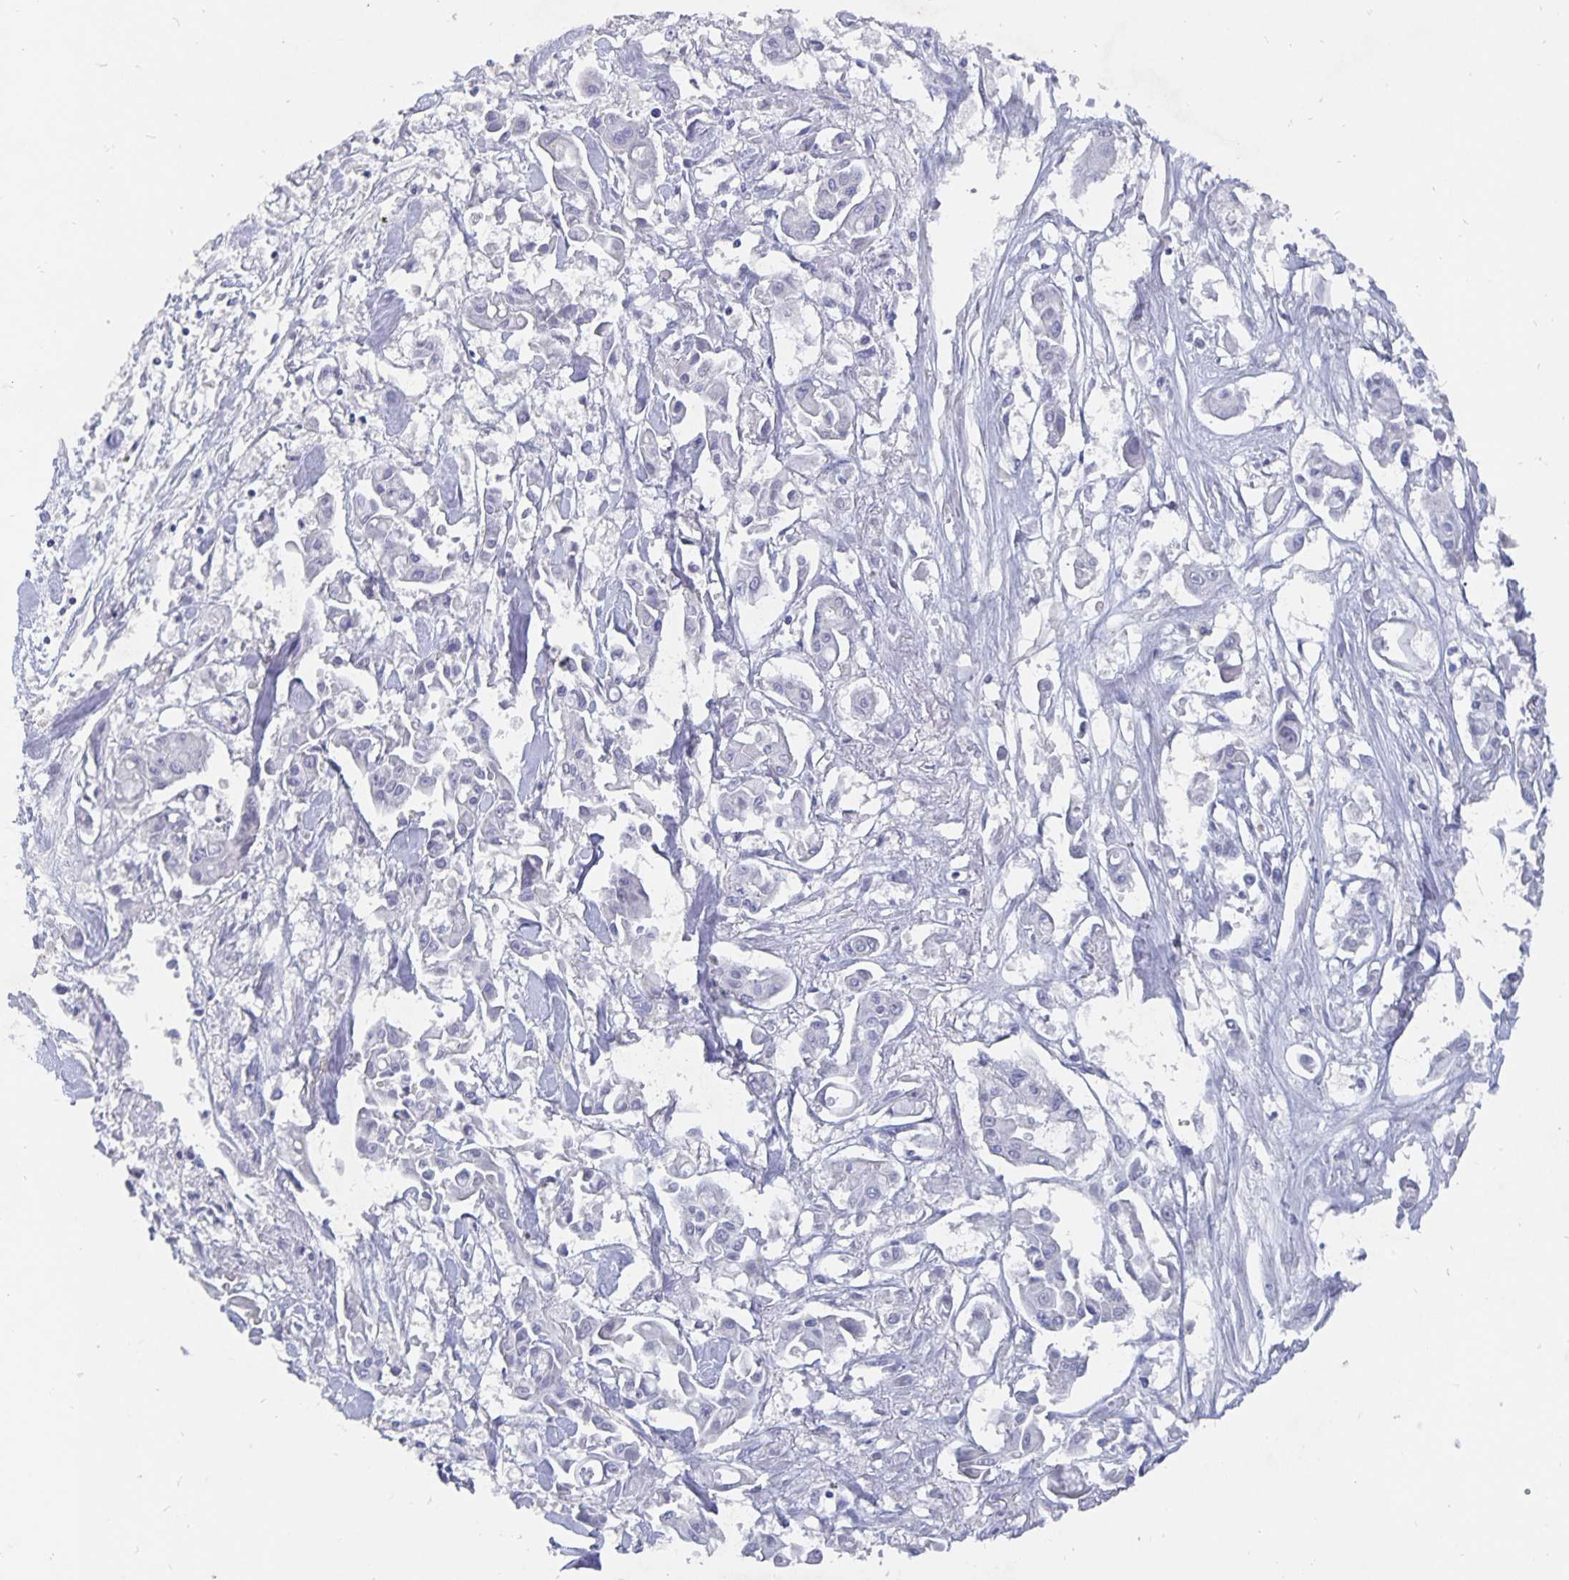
{"staining": {"intensity": "negative", "quantity": "none", "location": "none"}, "tissue": "pancreatic cancer", "cell_type": "Tumor cells", "image_type": "cancer", "snomed": [{"axis": "morphology", "description": "Adenocarcinoma, NOS"}, {"axis": "topography", "description": "Pancreas"}], "caption": "Adenocarcinoma (pancreatic) was stained to show a protein in brown. There is no significant staining in tumor cells.", "gene": "SMOC1", "patient": {"sex": "male", "age": 61}}